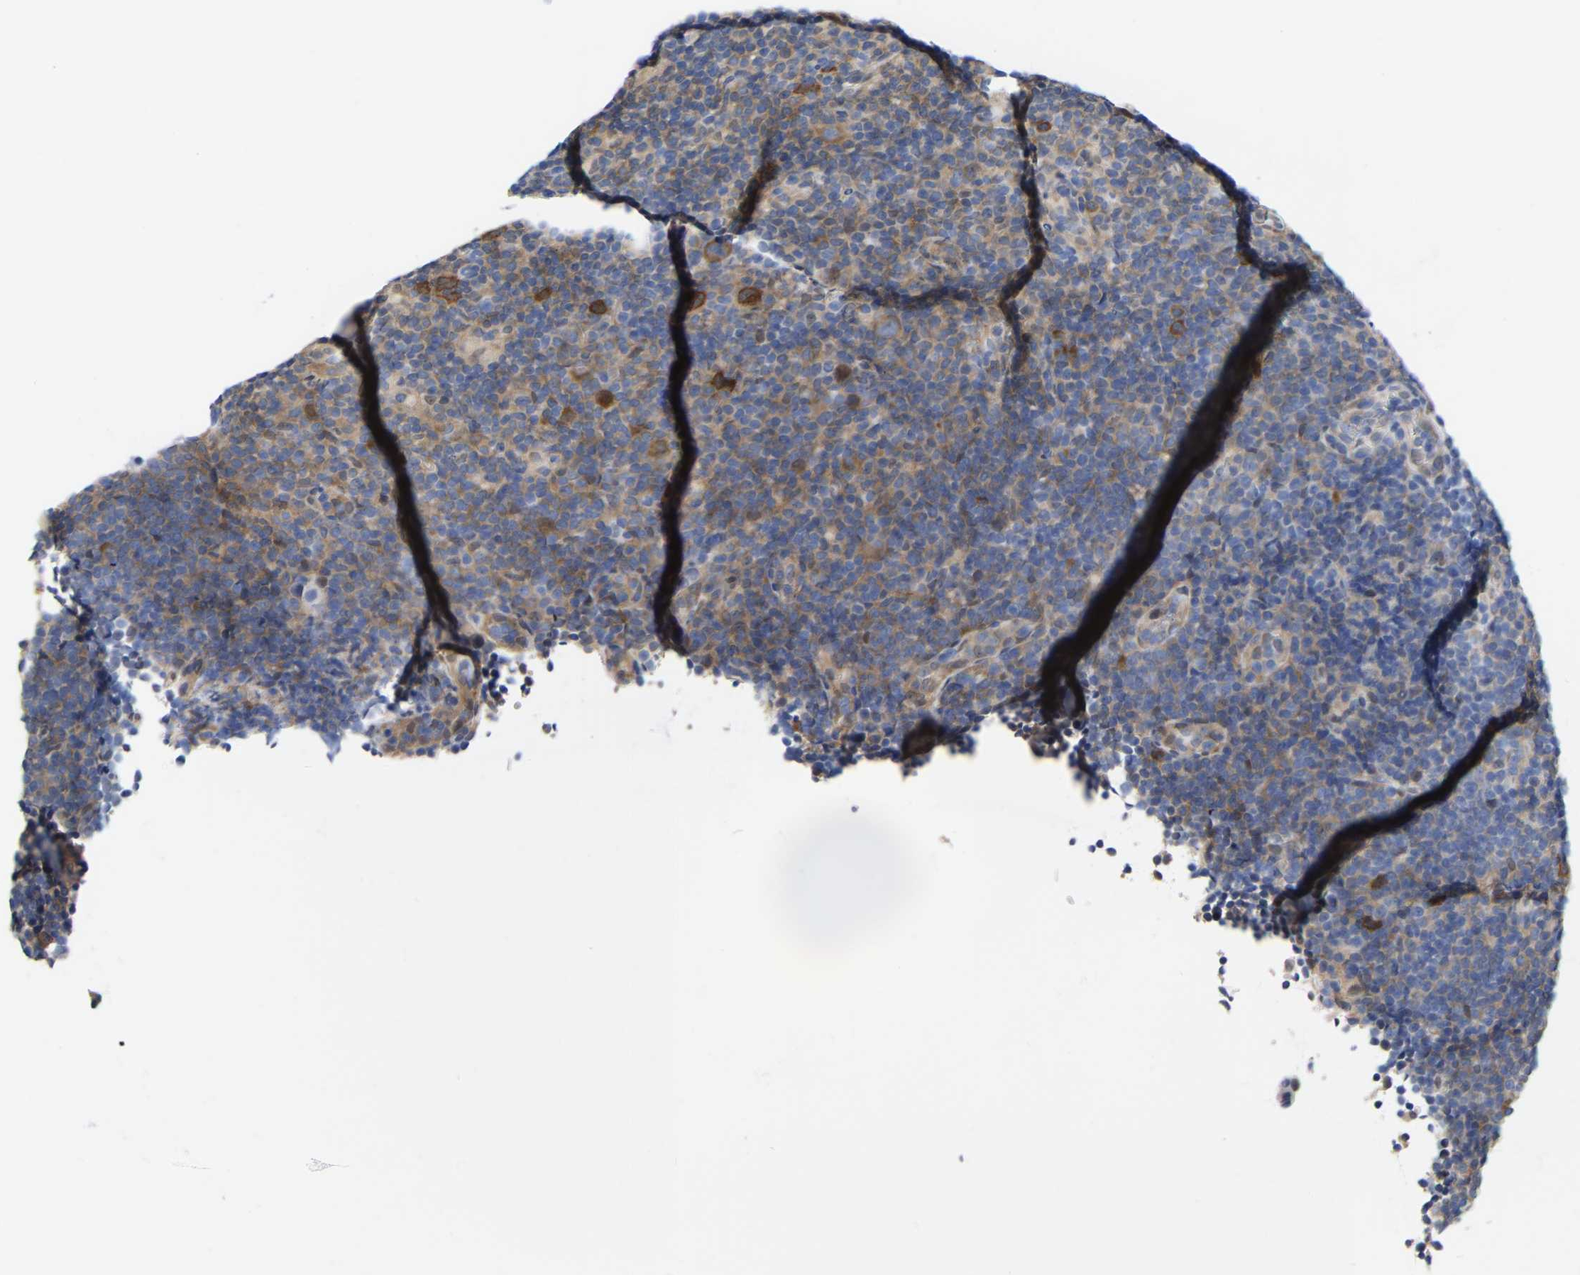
{"staining": {"intensity": "strong", "quantity": ">75%", "location": "cytoplasmic/membranous"}, "tissue": "lymphoma", "cell_type": "Tumor cells", "image_type": "cancer", "snomed": [{"axis": "morphology", "description": "Hodgkin's disease, NOS"}, {"axis": "topography", "description": "Lymph node"}], "caption": "Immunohistochemistry image of neoplastic tissue: human Hodgkin's disease stained using immunohistochemistry reveals high levels of strong protein expression localized specifically in the cytoplasmic/membranous of tumor cells, appearing as a cytoplasmic/membranous brown color.", "gene": "UBE4B", "patient": {"sex": "female", "age": 57}}